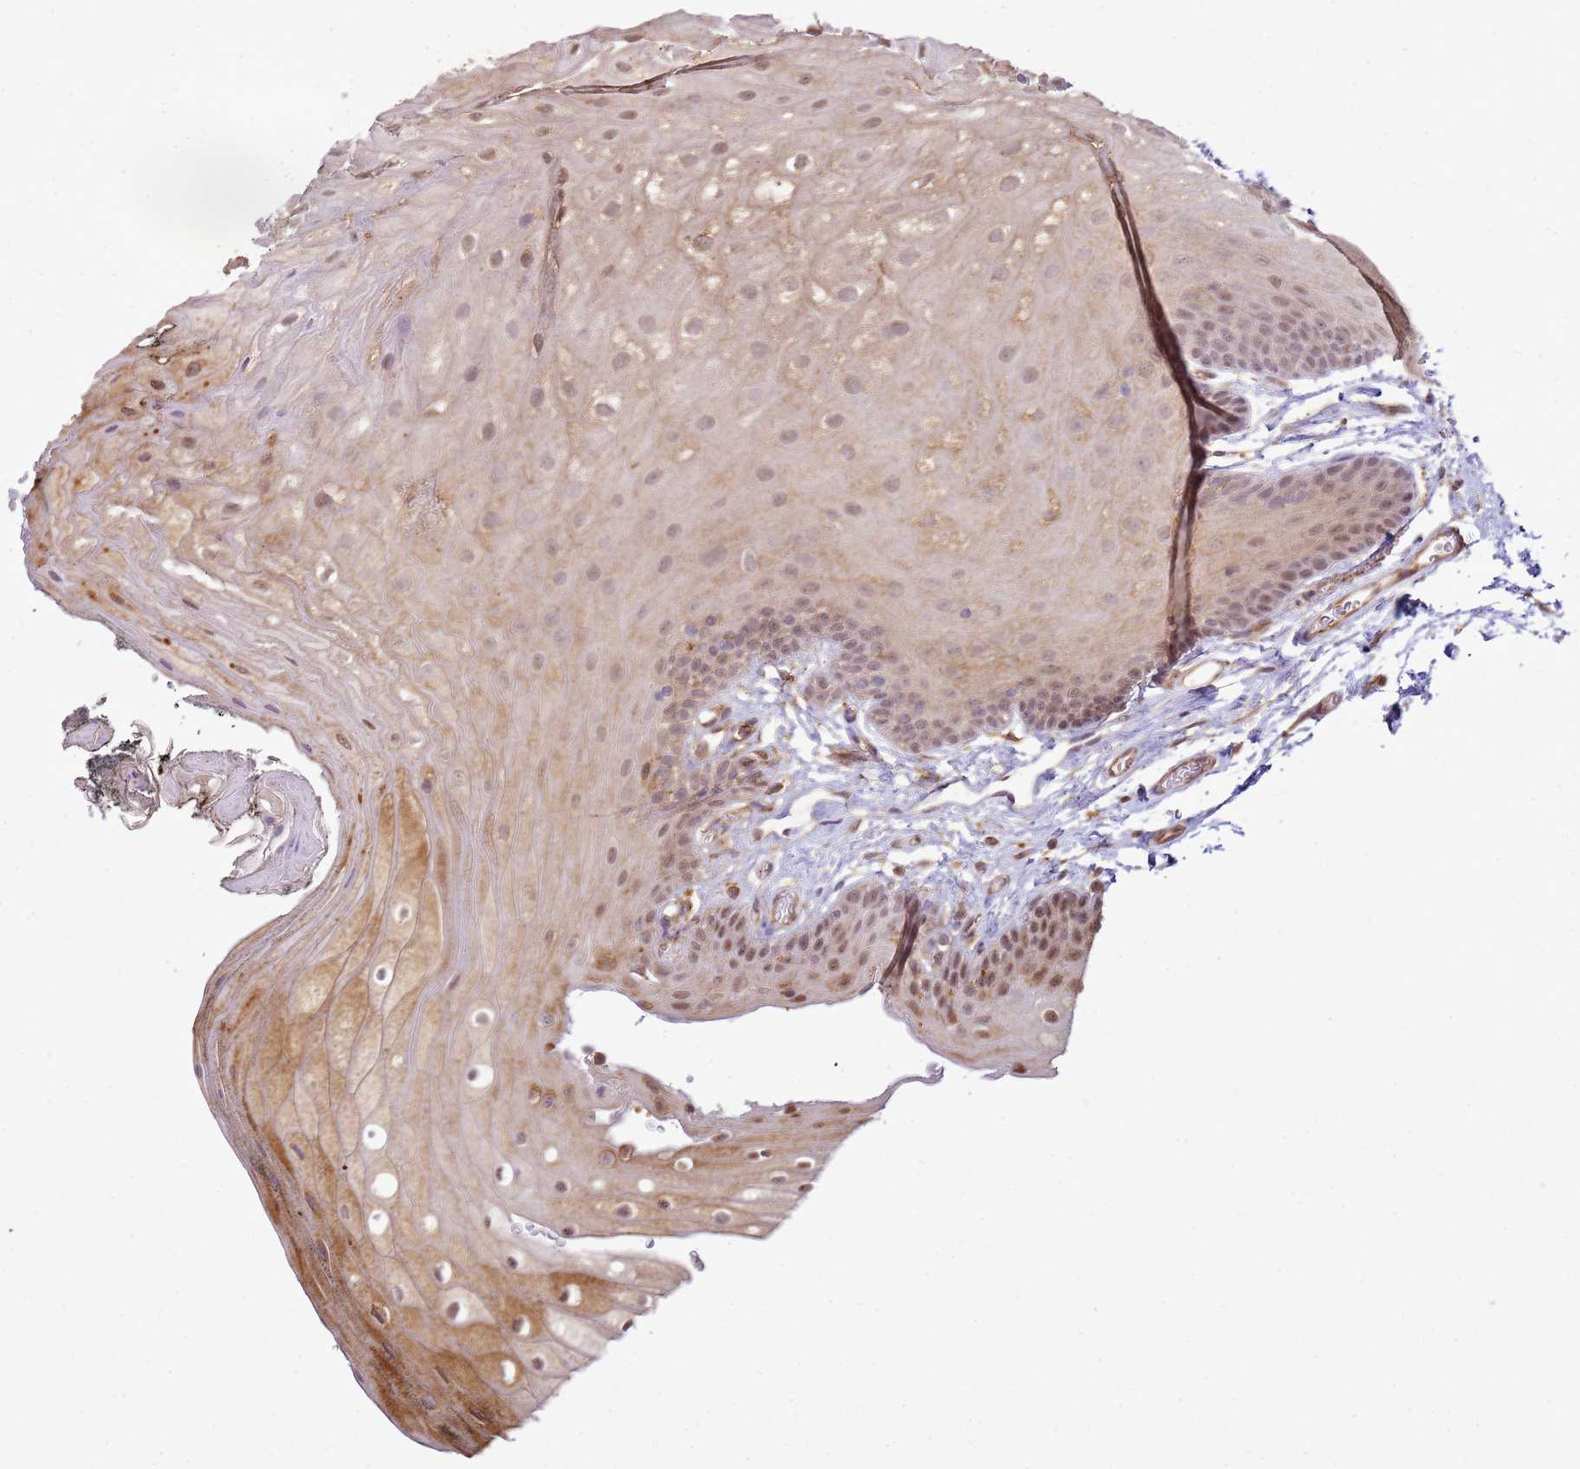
{"staining": {"intensity": "moderate", "quantity": "25%-75%", "location": "cytoplasmic/membranous,nuclear"}, "tissue": "oral mucosa", "cell_type": "Squamous epithelial cells", "image_type": "normal", "snomed": [{"axis": "morphology", "description": "Normal tissue, NOS"}, {"axis": "morphology", "description": "Squamous cell carcinoma, NOS"}, {"axis": "topography", "description": "Oral tissue"}, {"axis": "topography", "description": "Head-Neck"}], "caption": "Squamous epithelial cells display medium levels of moderate cytoplasmic/membranous,nuclear positivity in about 25%-75% of cells in unremarkable oral mucosa.", "gene": "GABRE", "patient": {"sex": "female", "age": 81}}